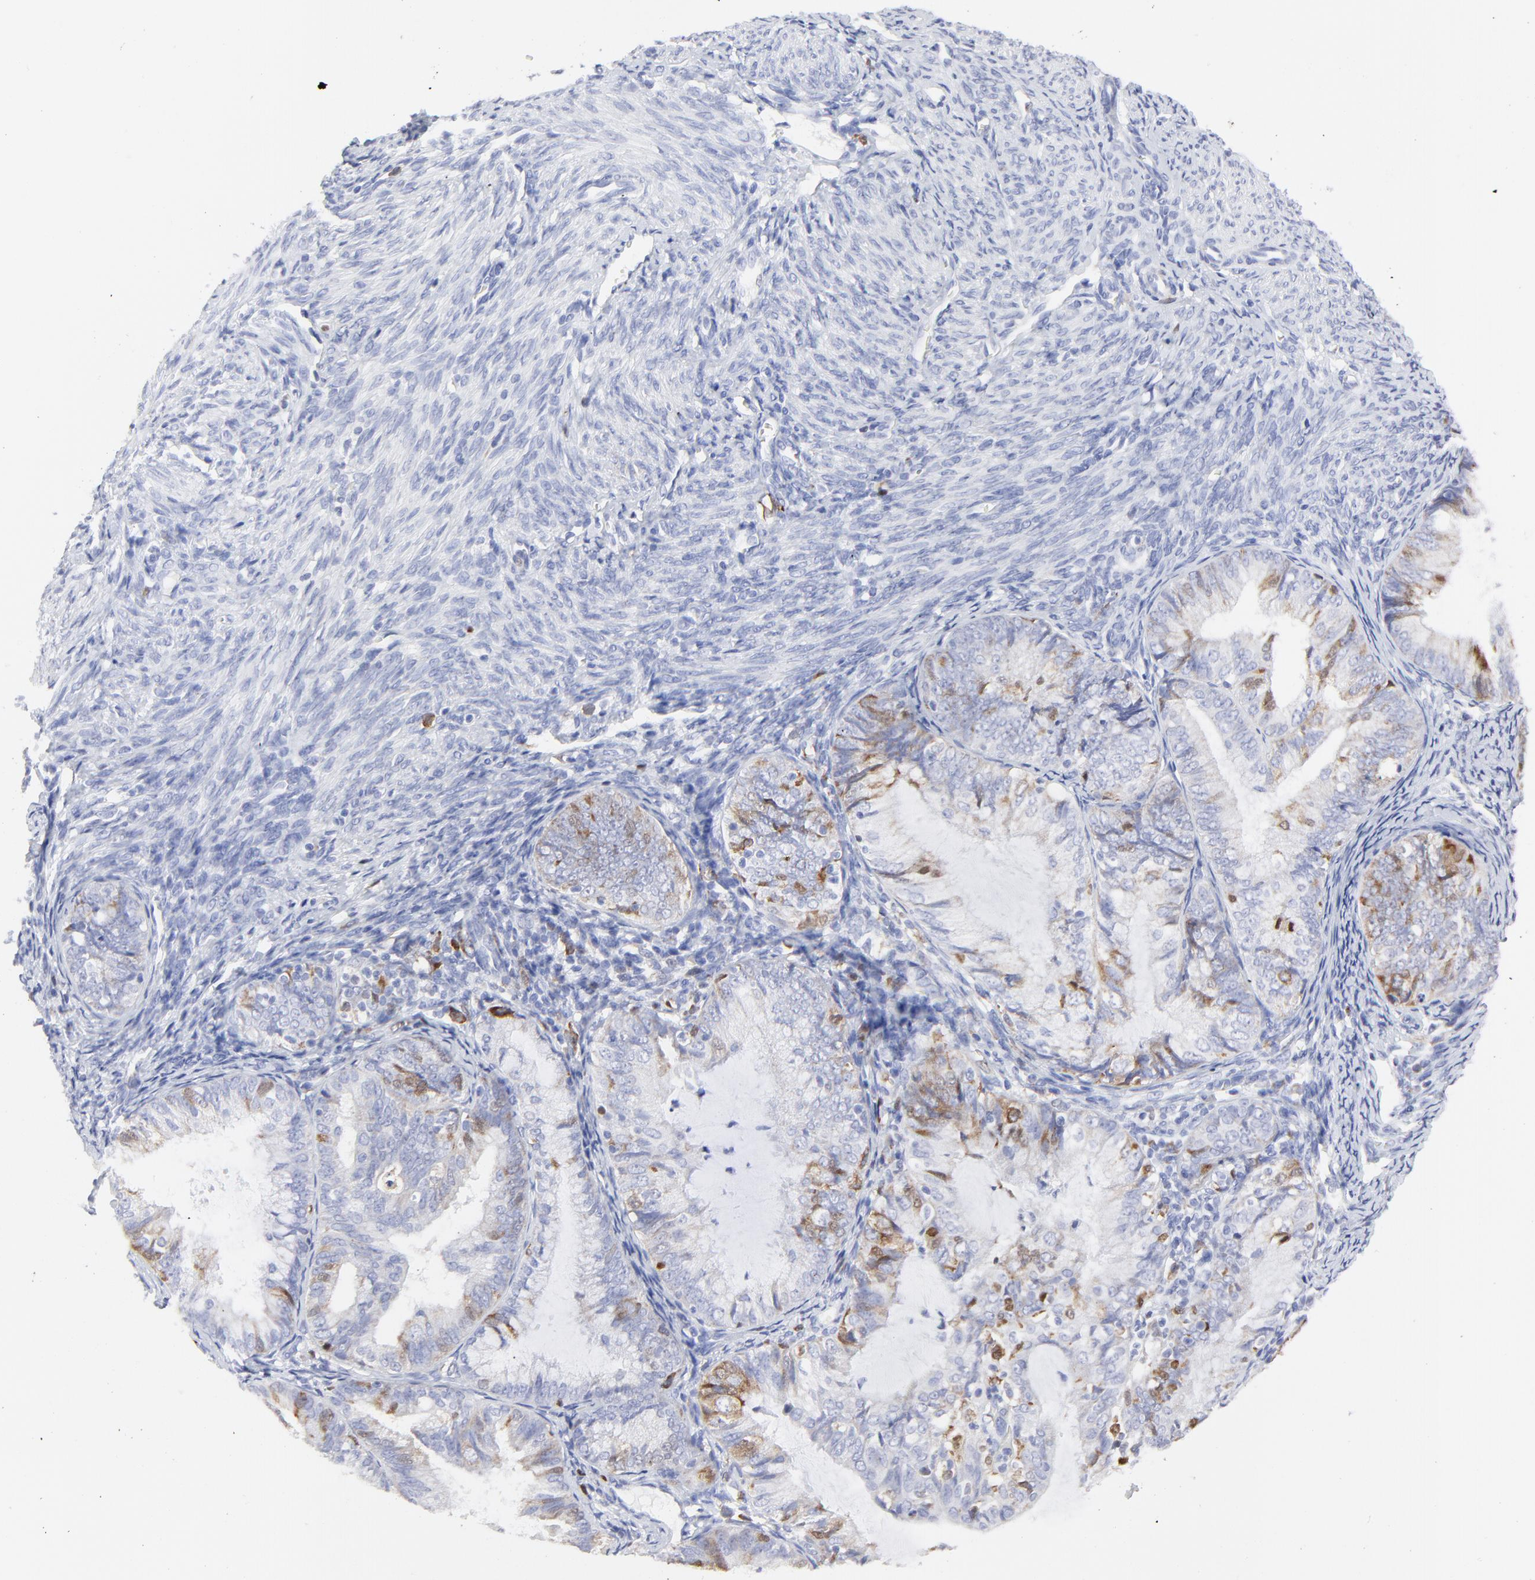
{"staining": {"intensity": "moderate", "quantity": "<25%", "location": "cytoplasmic/membranous"}, "tissue": "endometrial cancer", "cell_type": "Tumor cells", "image_type": "cancer", "snomed": [{"axis": "morphology", "description": "Adenocarcinoma, NOS"}, {"axis": "topography", "description": "Endometrium"}], "caption": "Endometrial cancer (adenocarcinoma) stained for a protein exhibits moderate cytoplasmic/membranous positivity in tumor cells. (Brightfield microscopy of DAB IHC at high magnification).", "gene": "NCAPH", "patient": {"sex": "female", "age": 66}}